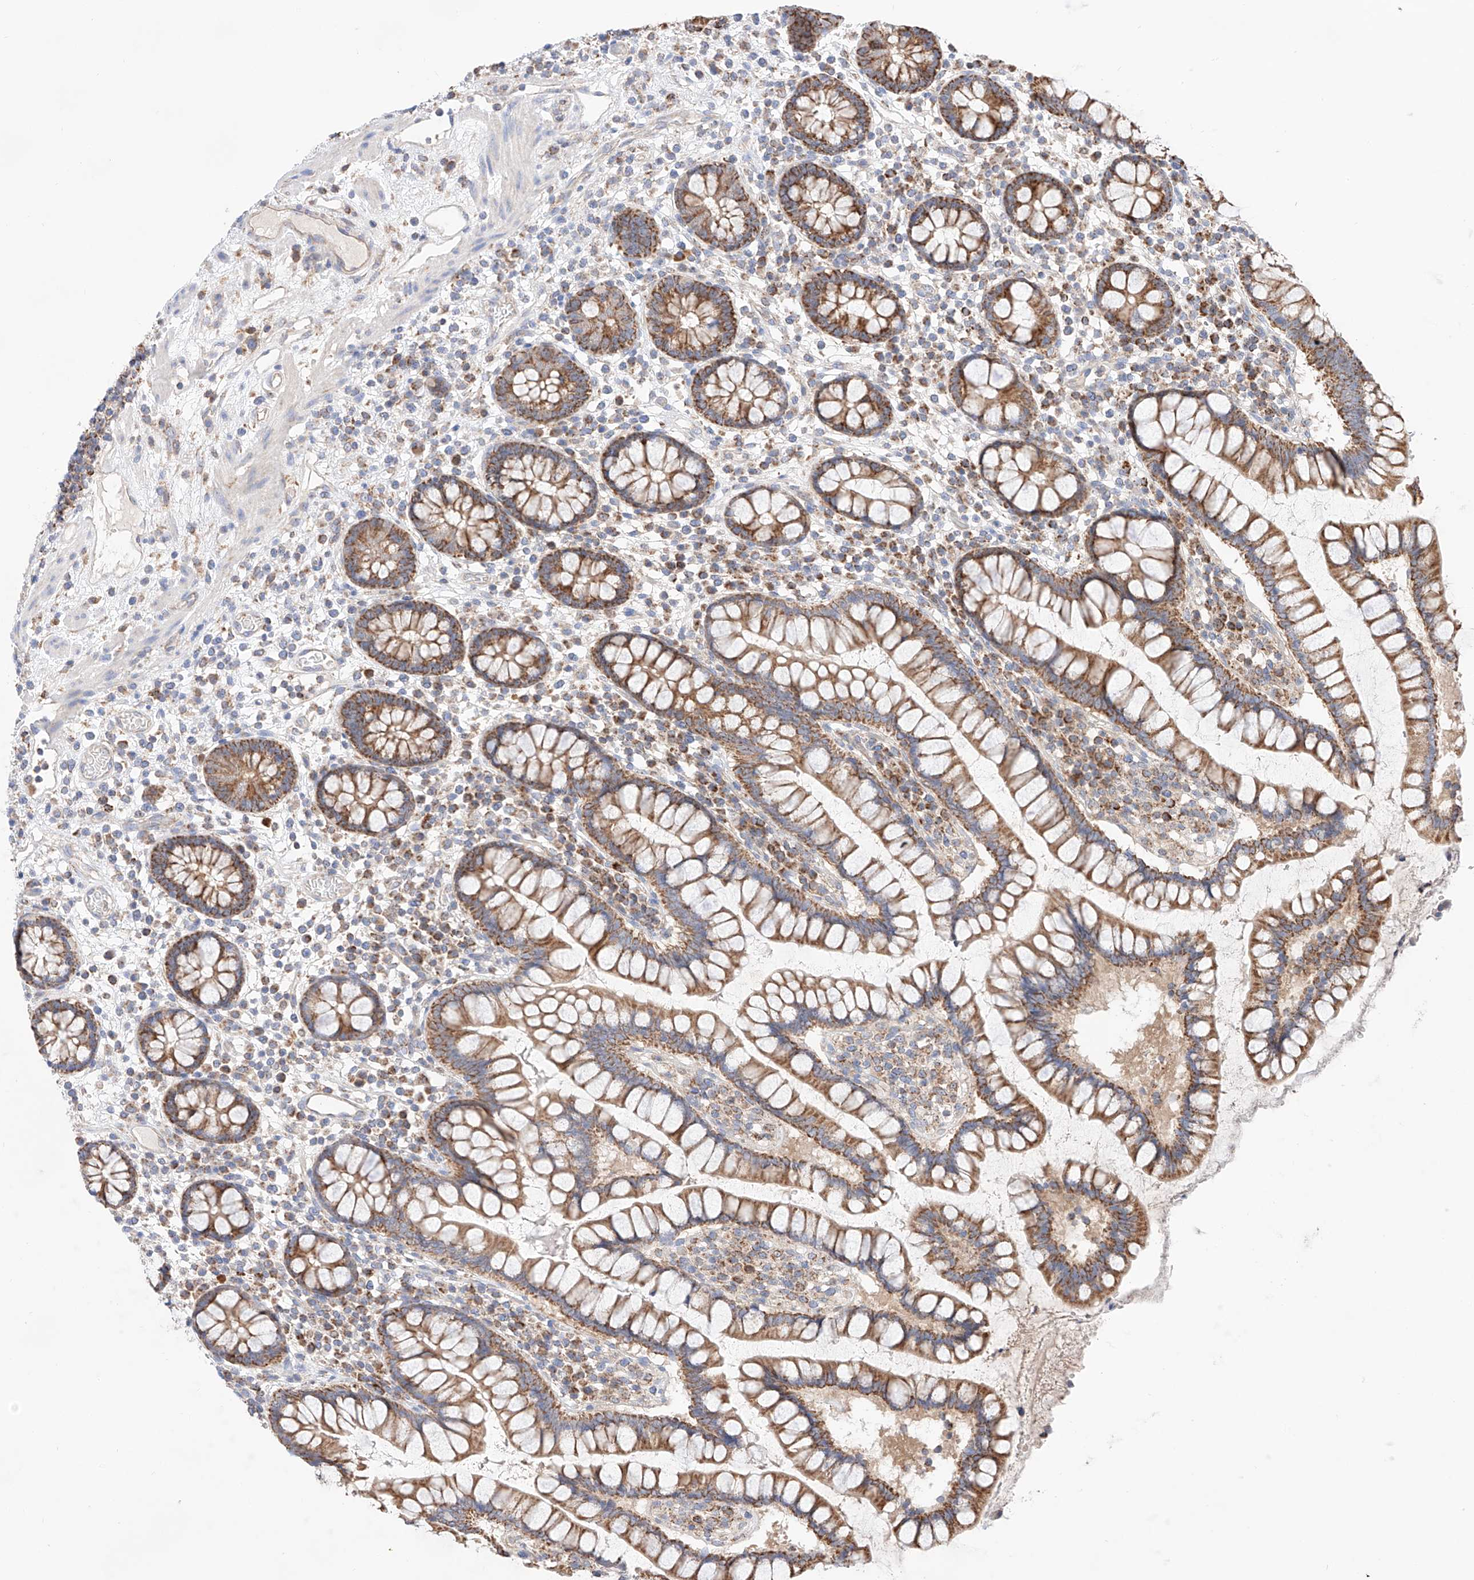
{"staining": {"intensity": "moderate", "quantity": "<25%", "location": "cytoplasmic/membranous"}, "tissue": "colon", "cell_type": "Endothelial cells", "image_type": "normal", "snomed": [{"axis": "morphology", "description": "Normal tissue, NOS"}, {"axis": "topography", "description": "Colon"}], "caption": "This histopathology image displays immunohistochemistry (IHC) staining of normal human colon, with low moderate cytoplasmic/membranous expression in about <25% of endothelial cells.", "gene": "KTI12", "patient": {"sex": "female", "age": 79}}